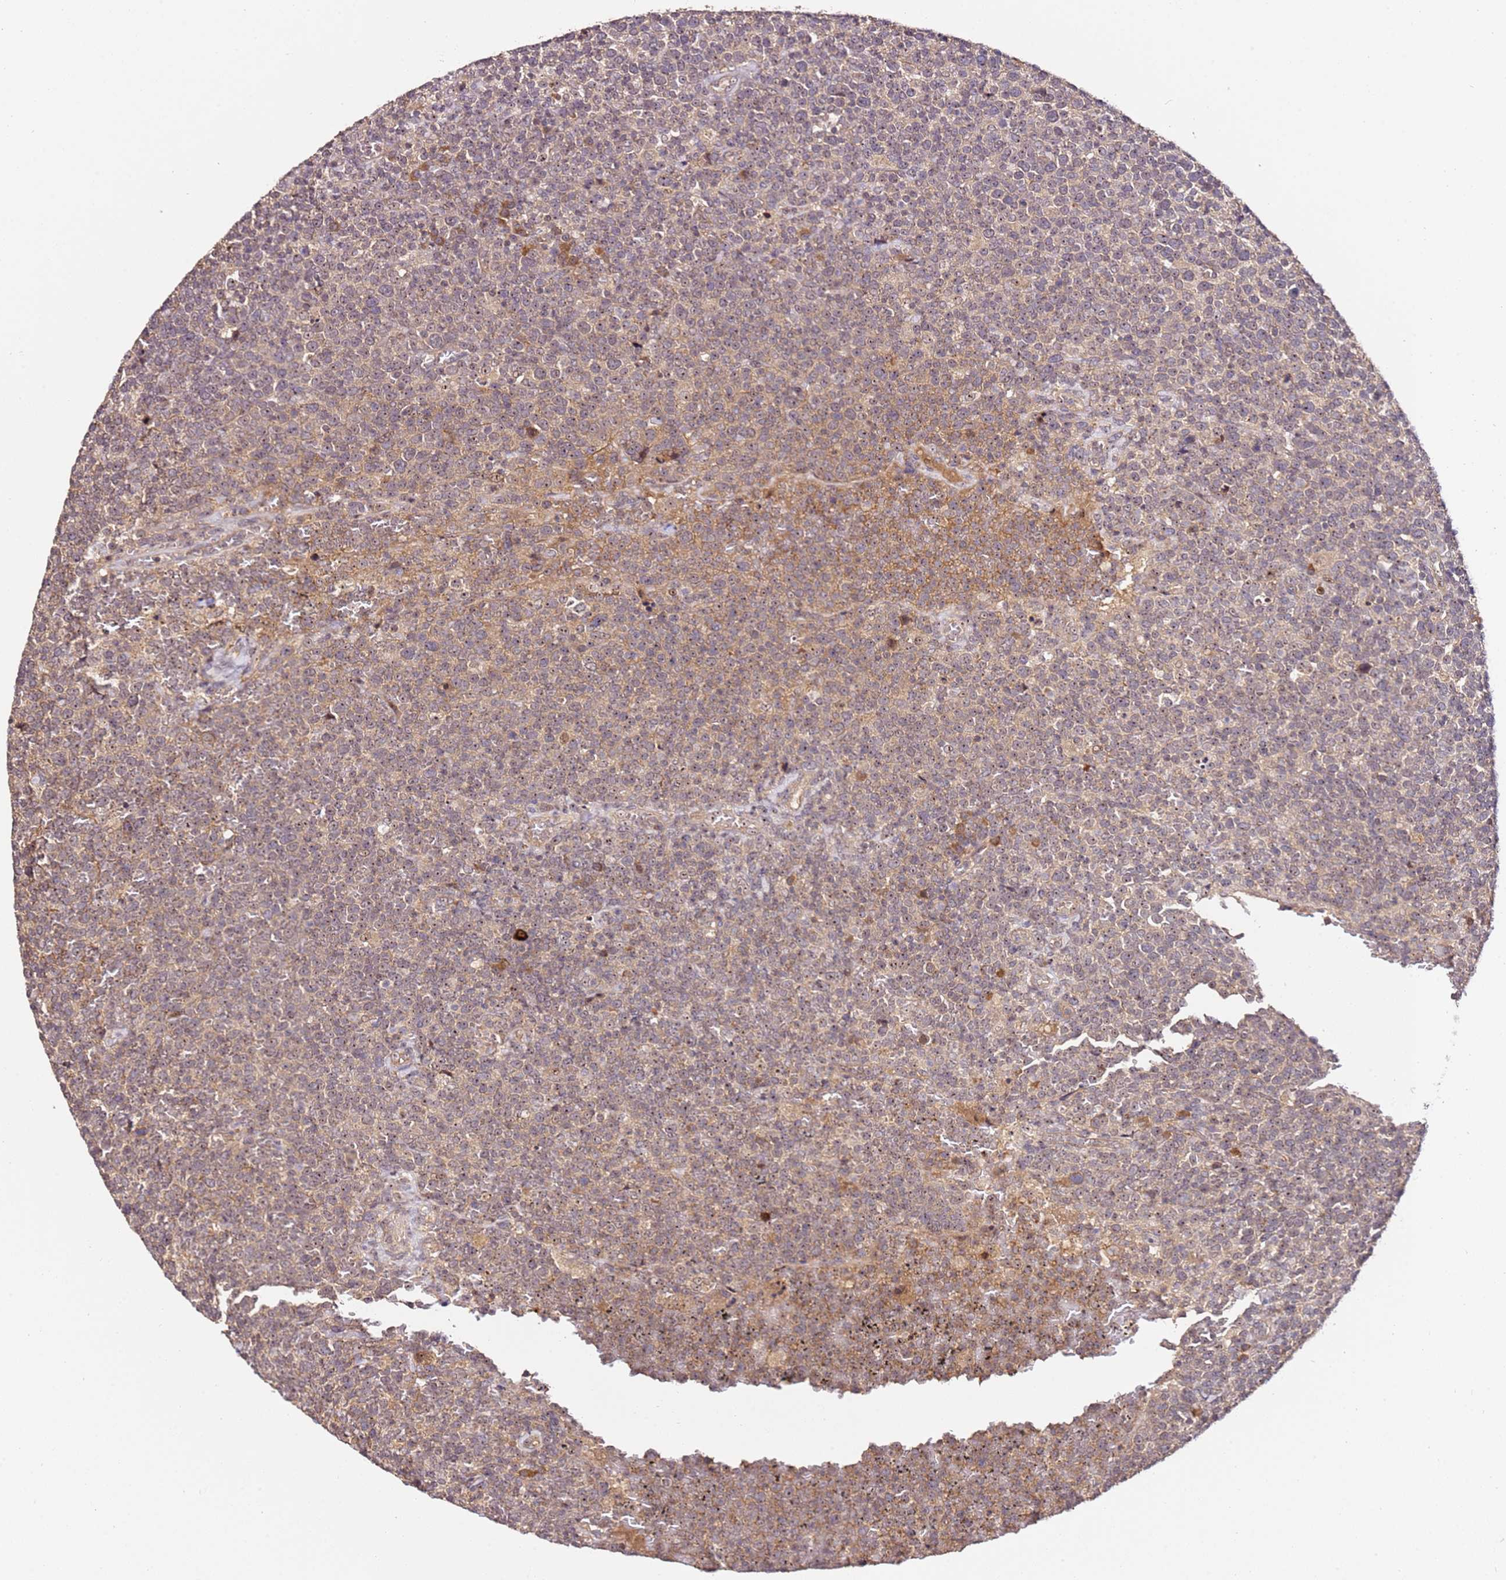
{"staining": {"intensity": "moderate", "quantity": ">75%", "location": "cytoplasmic/membranous,nuclear"}, "tissue": "lymphoma", "cell_type": "Tumor cells", "image_type": "cancer", "snomed": [{"axis": "morphology", "description": "Malignant lymphoma, non-Hodgkin's type, High grade"}, {"axis": "topography", "description": "Lymph node"}], "caption": "A medium amount of moderate cytoplasmic/membranous and nuclear positivity is seen in about >75% of tumor cells in lymphoma tissue.", "gene": "DDX27", "patient": {"sex": "male", "age": 61}}